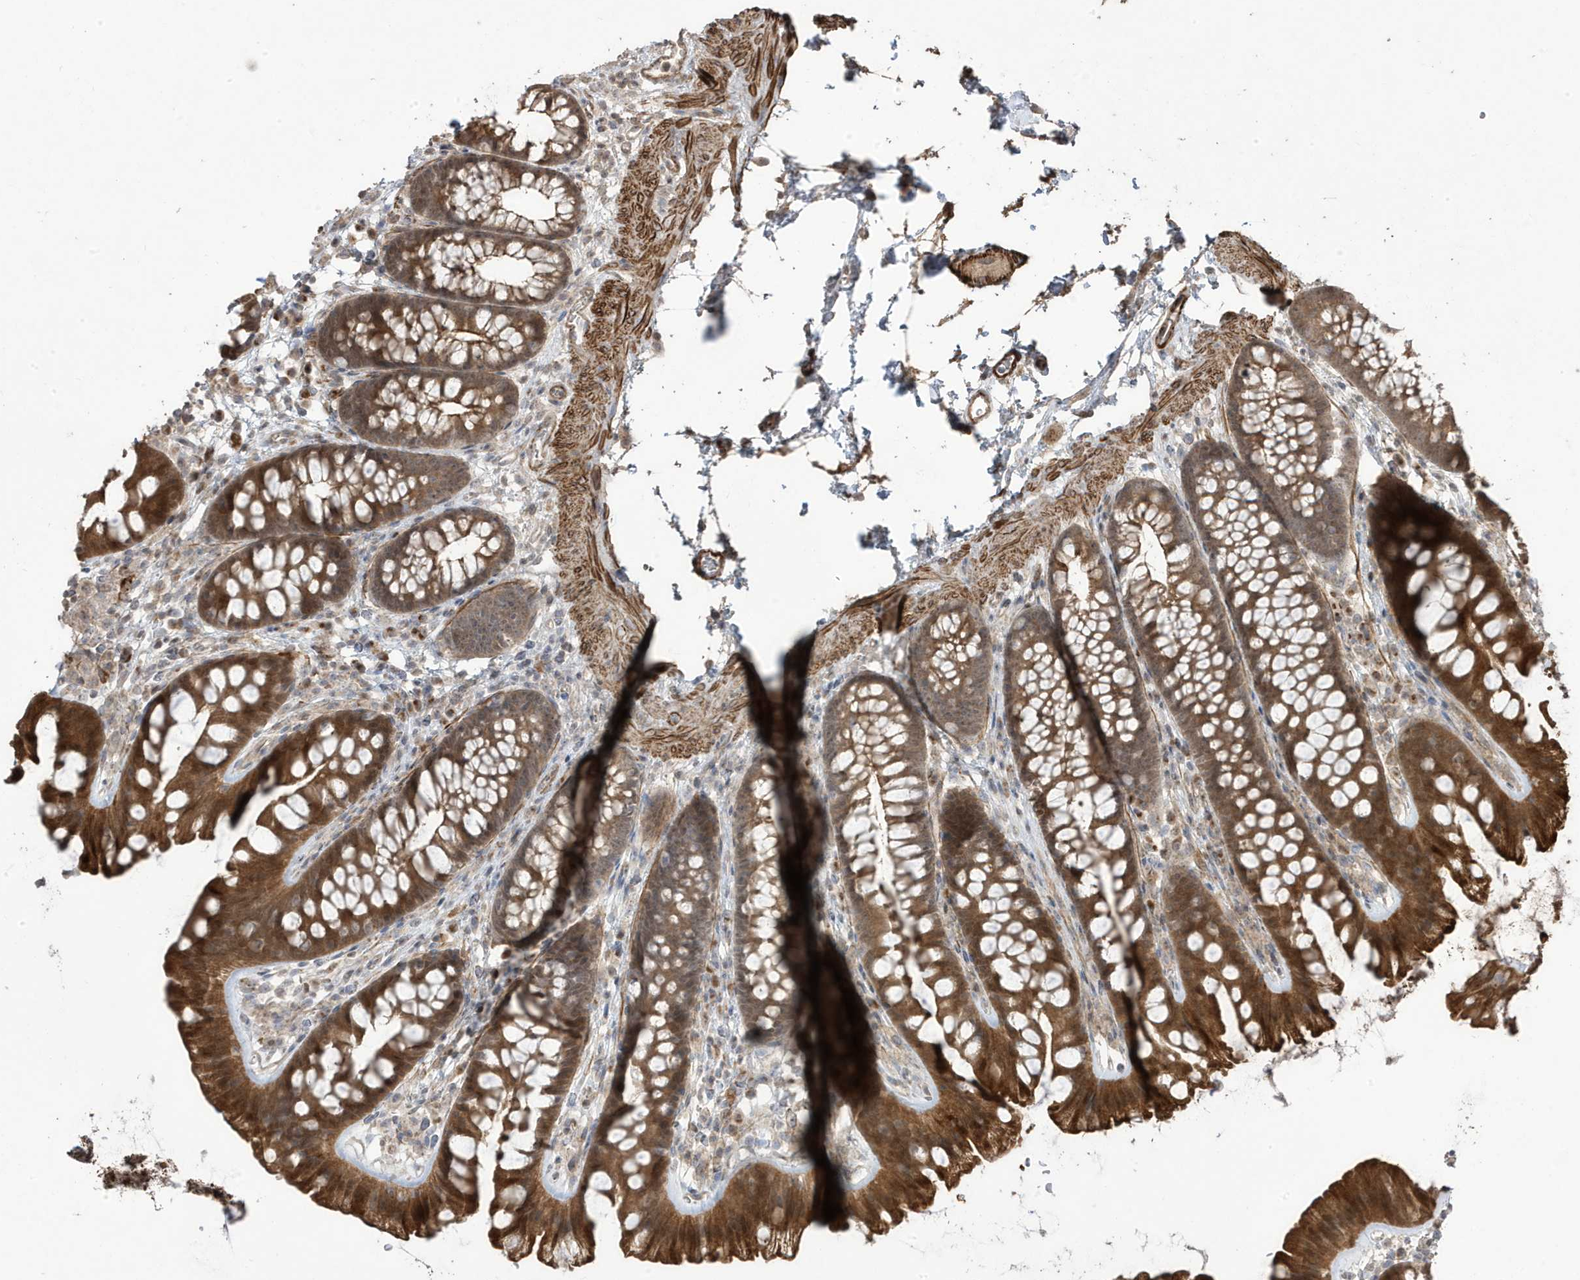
{"staining": {"intensity": "strong", "quantity": "25%-75%", "location": "cytoplasmic/membranous"}, "tissue": "colon", "cell_type": "Endothelial cells", "image_type": "normal", "snomed": [{"axis": "morphology", "description": "Normal tissue, NOS"}, {"axis": "topography", "description": "Colon"}], "caption": "The micrograph exhibits staining of benign colon, revealing strong cytoplasmic/membranous protein expression (brown color) within endothelial cells.", "gene": "CETN3", "patient": {"sex": "female", "age": 62}}